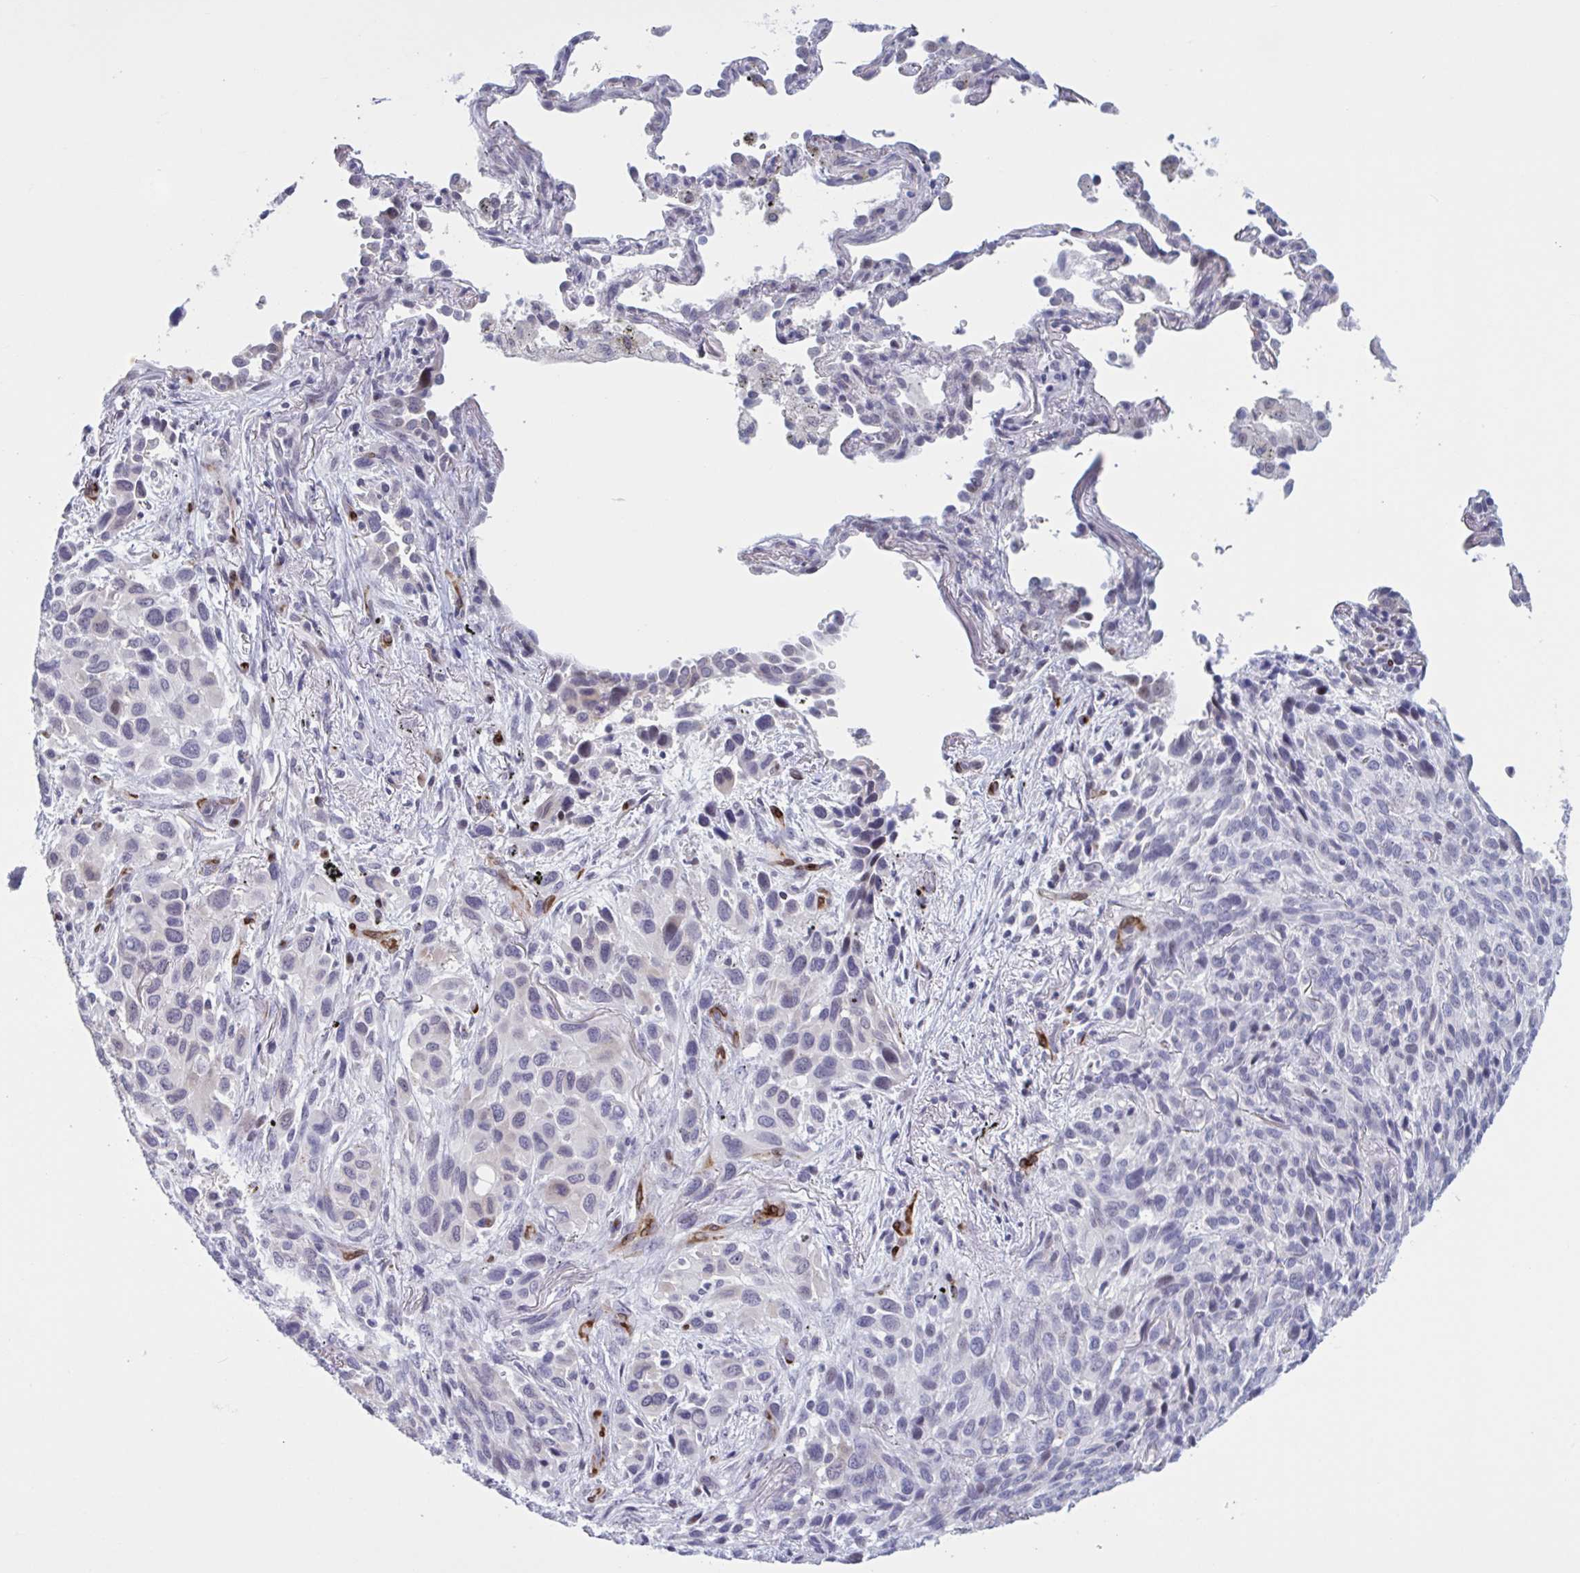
{"staining": {"intensity": "negative", "quantity": "none", "location": "none"}, "tissue": "melanoma", "cell_type": "Tumor cells", "image_type": "cancer", "snomed": [{"axis": "morphology", "description": "Malignant melanoma, Metastatic site"}, {"axis": "topography", "description": "Lung"}], "caption": "Human malignant melanoma (metastatic site) stained for a protein using IHC demonstrates no expression in tumor cells.", "gene": "HSD11B2", "patient": {"sex": "male", "age": 48}}